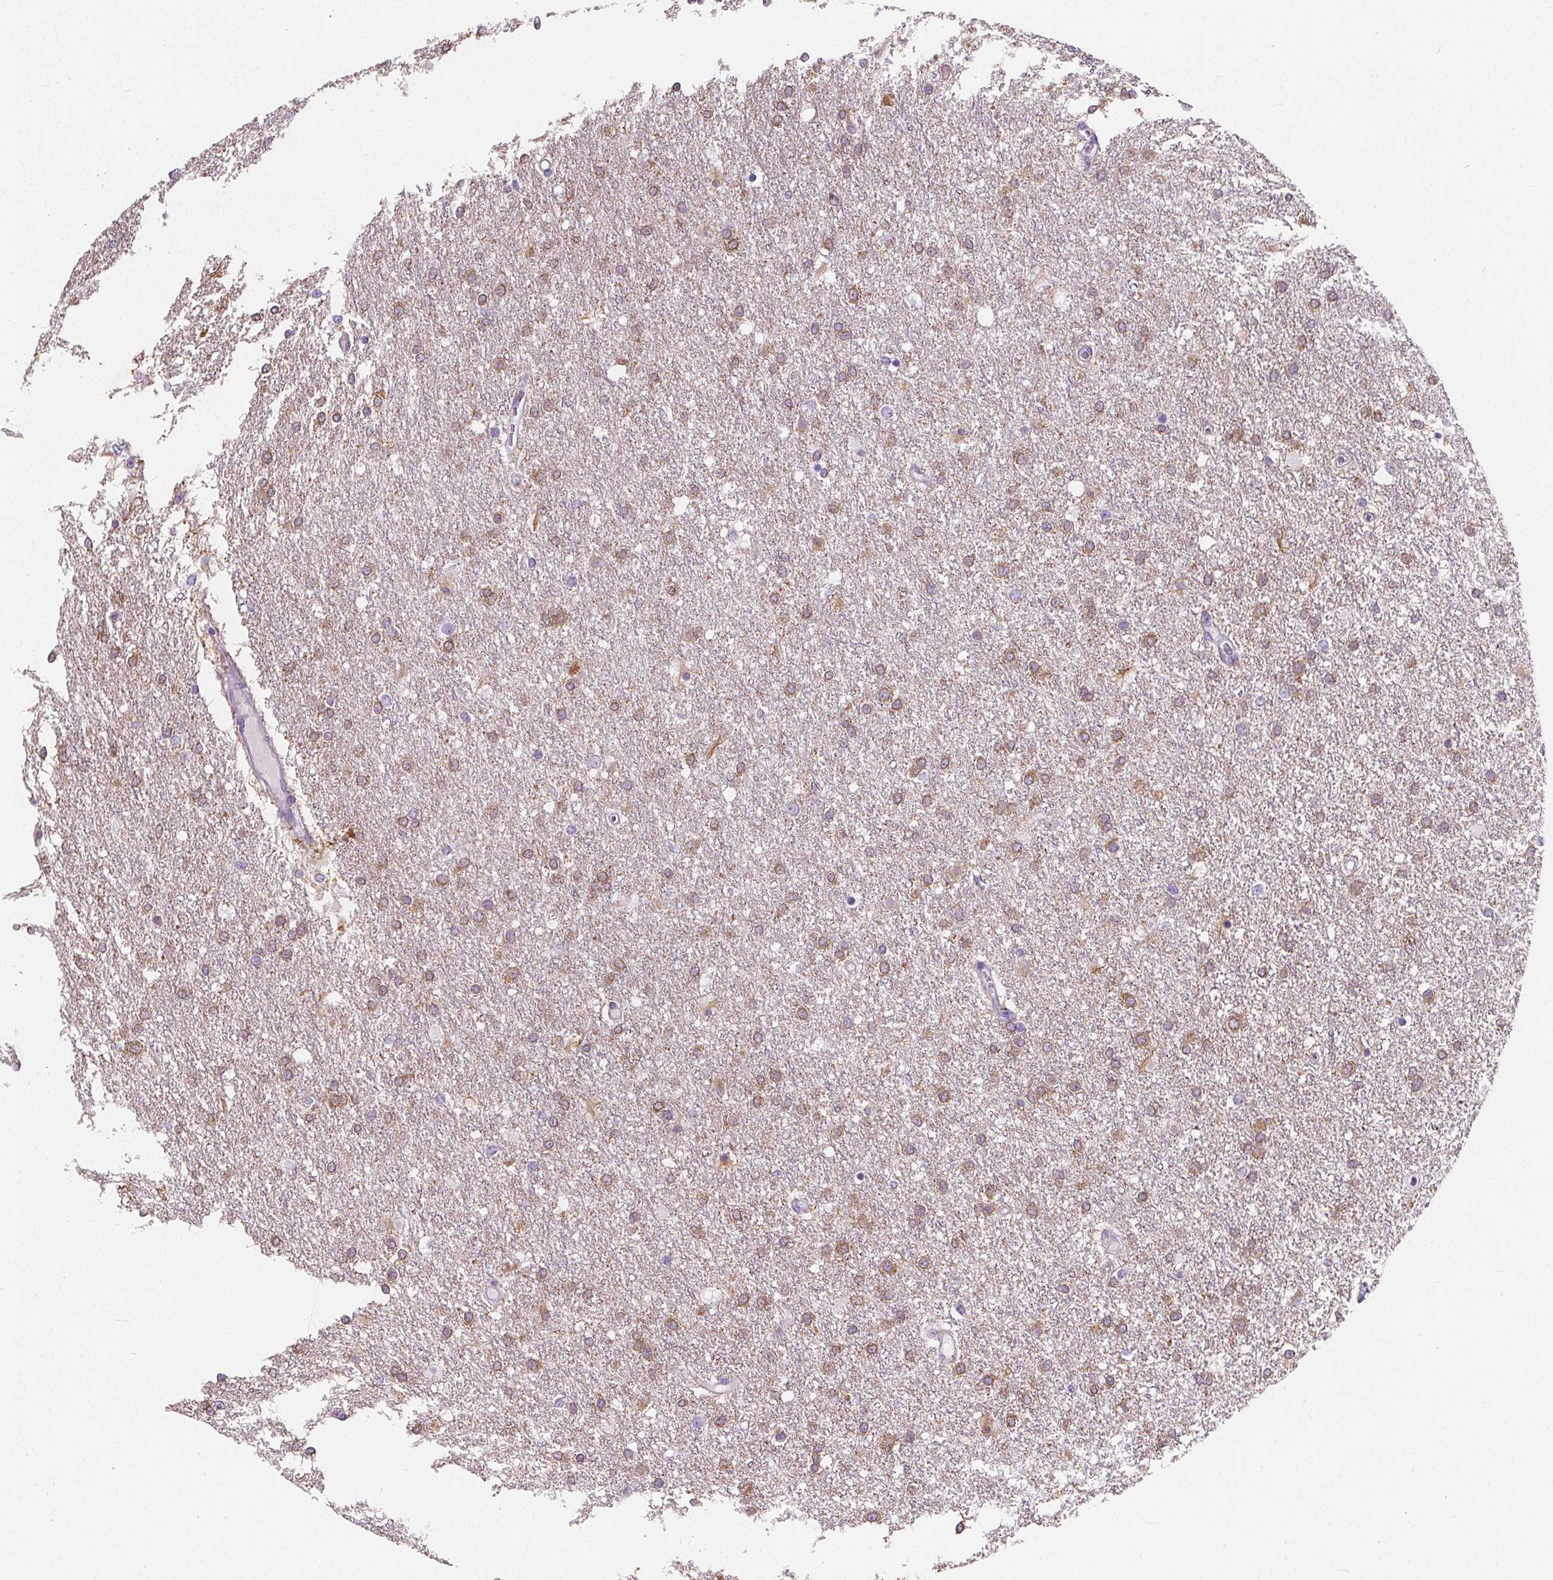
{"staining": {"intensity": "moderate", "quantity": "25%-75%", "location": "cytoplasmic/membranous"}, "tissue": "glioma", "cell_type": "Tumor cells", "image_type": "cancer", "snomed": [{"axis": "morphology", "description": "Glioma, malignant, High grade"}, {"axis": "topography", "description": "Brain"}], "caption": "Protein expression analysis of human high-grade glioma (malignant) reveals moderate cytoplasmic/membranous positivity in about 25%-75% of tumor cells.", "gene": "ADRB1", "patient": {"sex": "female", "age": 61}}